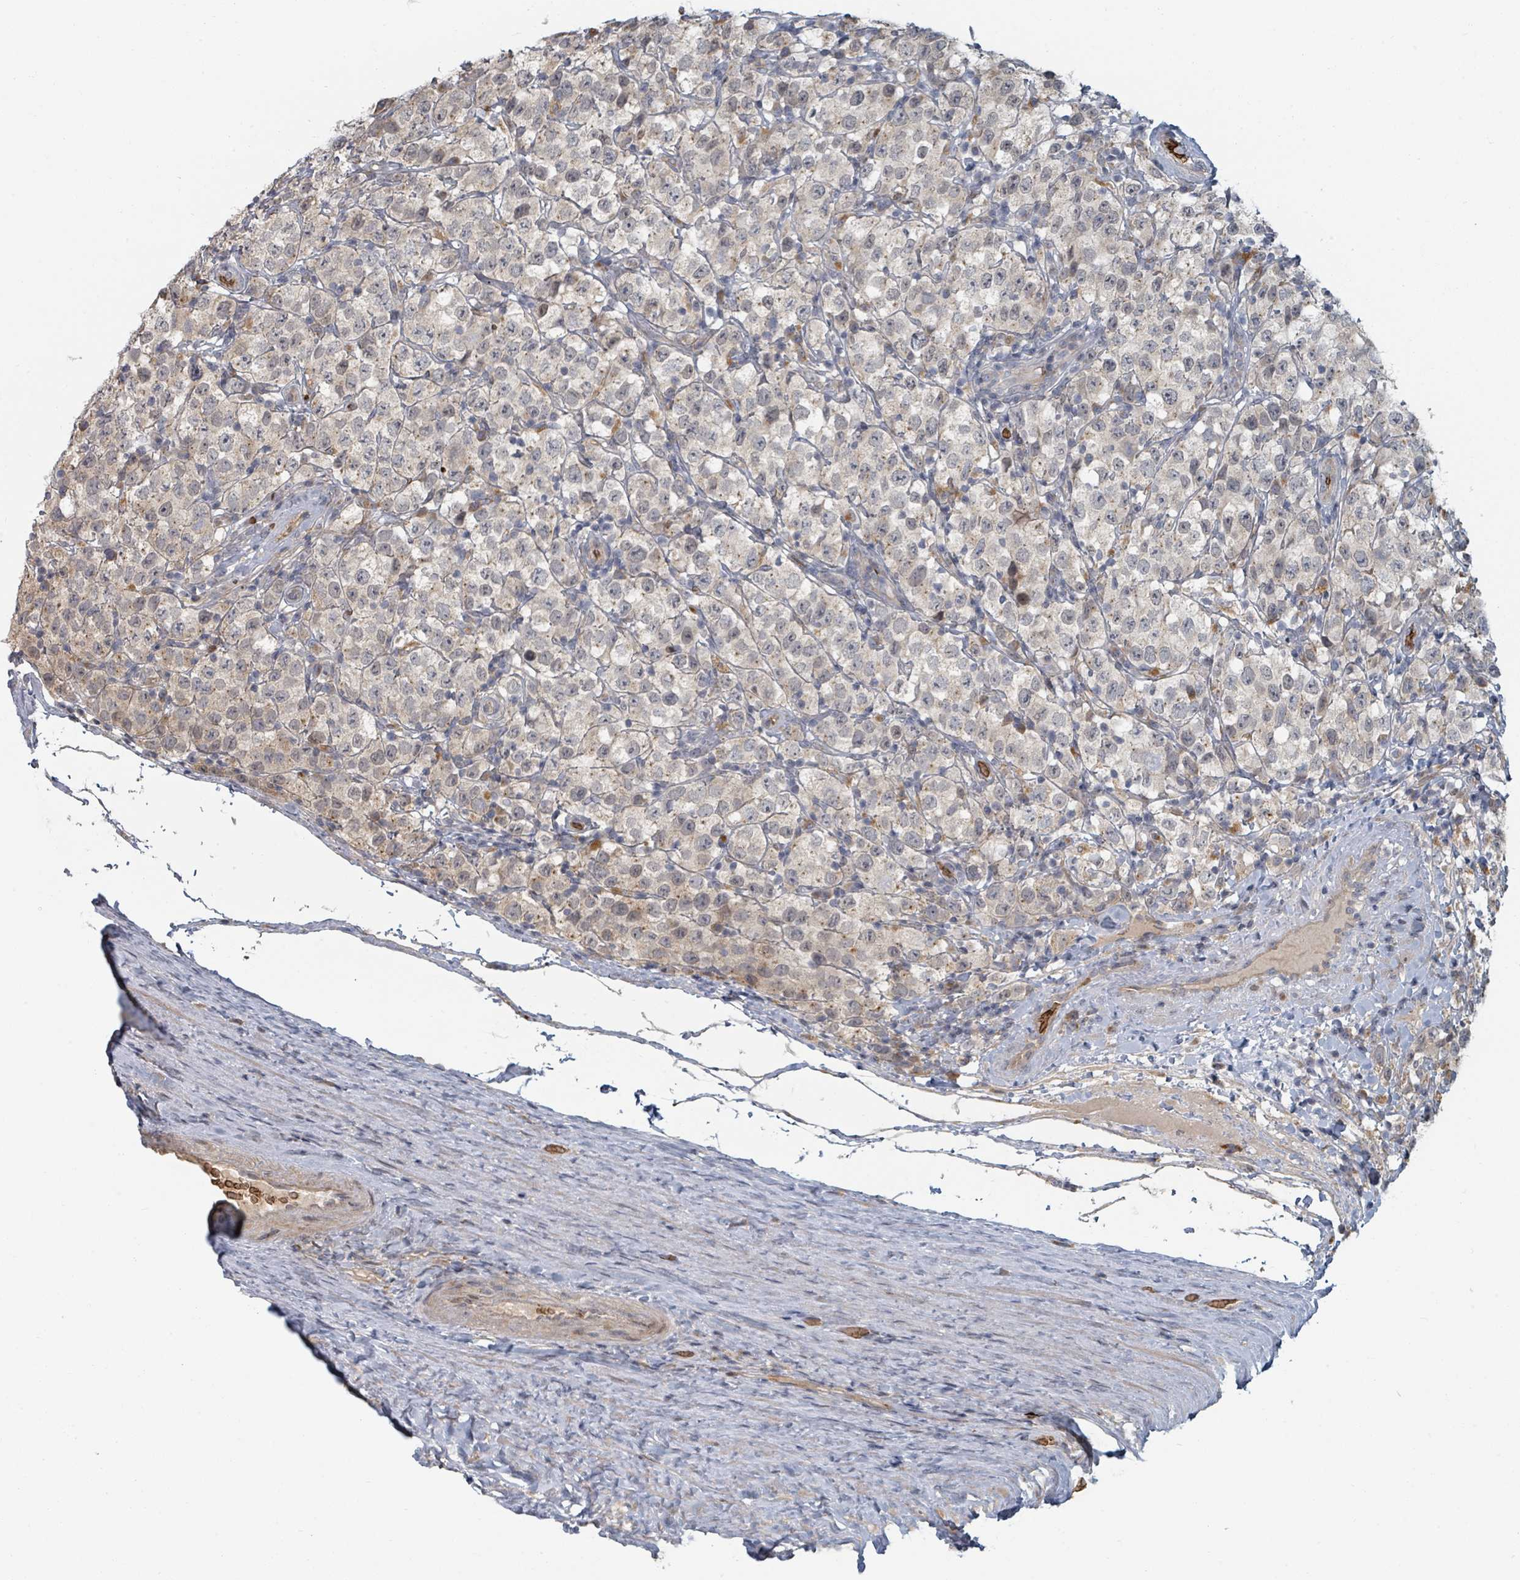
{"staining": {"intensity": "negative", "quantity": "none", "location": "none"}, "tissue": "testis cancer", "cell_type": "Tumor cells", "image_type": "cancer", "snomed": [{"axis": "morphology", "description": "Seminoma, NOS"}, {"axis": "morphology", "description": "Carcinoma, Embryonal, NOS"}, {"axis": "topography", "description": "Testis"}], "caption": "Immunohistochemical staining of human testis embryonal carcinoma exhibits no significant positivity in tumor cells. (DAB (3,3'-diaminobenzidine) immunohistochemistry (IHC) visualized using brightfield microscopy, high magnification).", "gene": "TRPC4AP", "patient": {"sex": "male", "age": 41}}